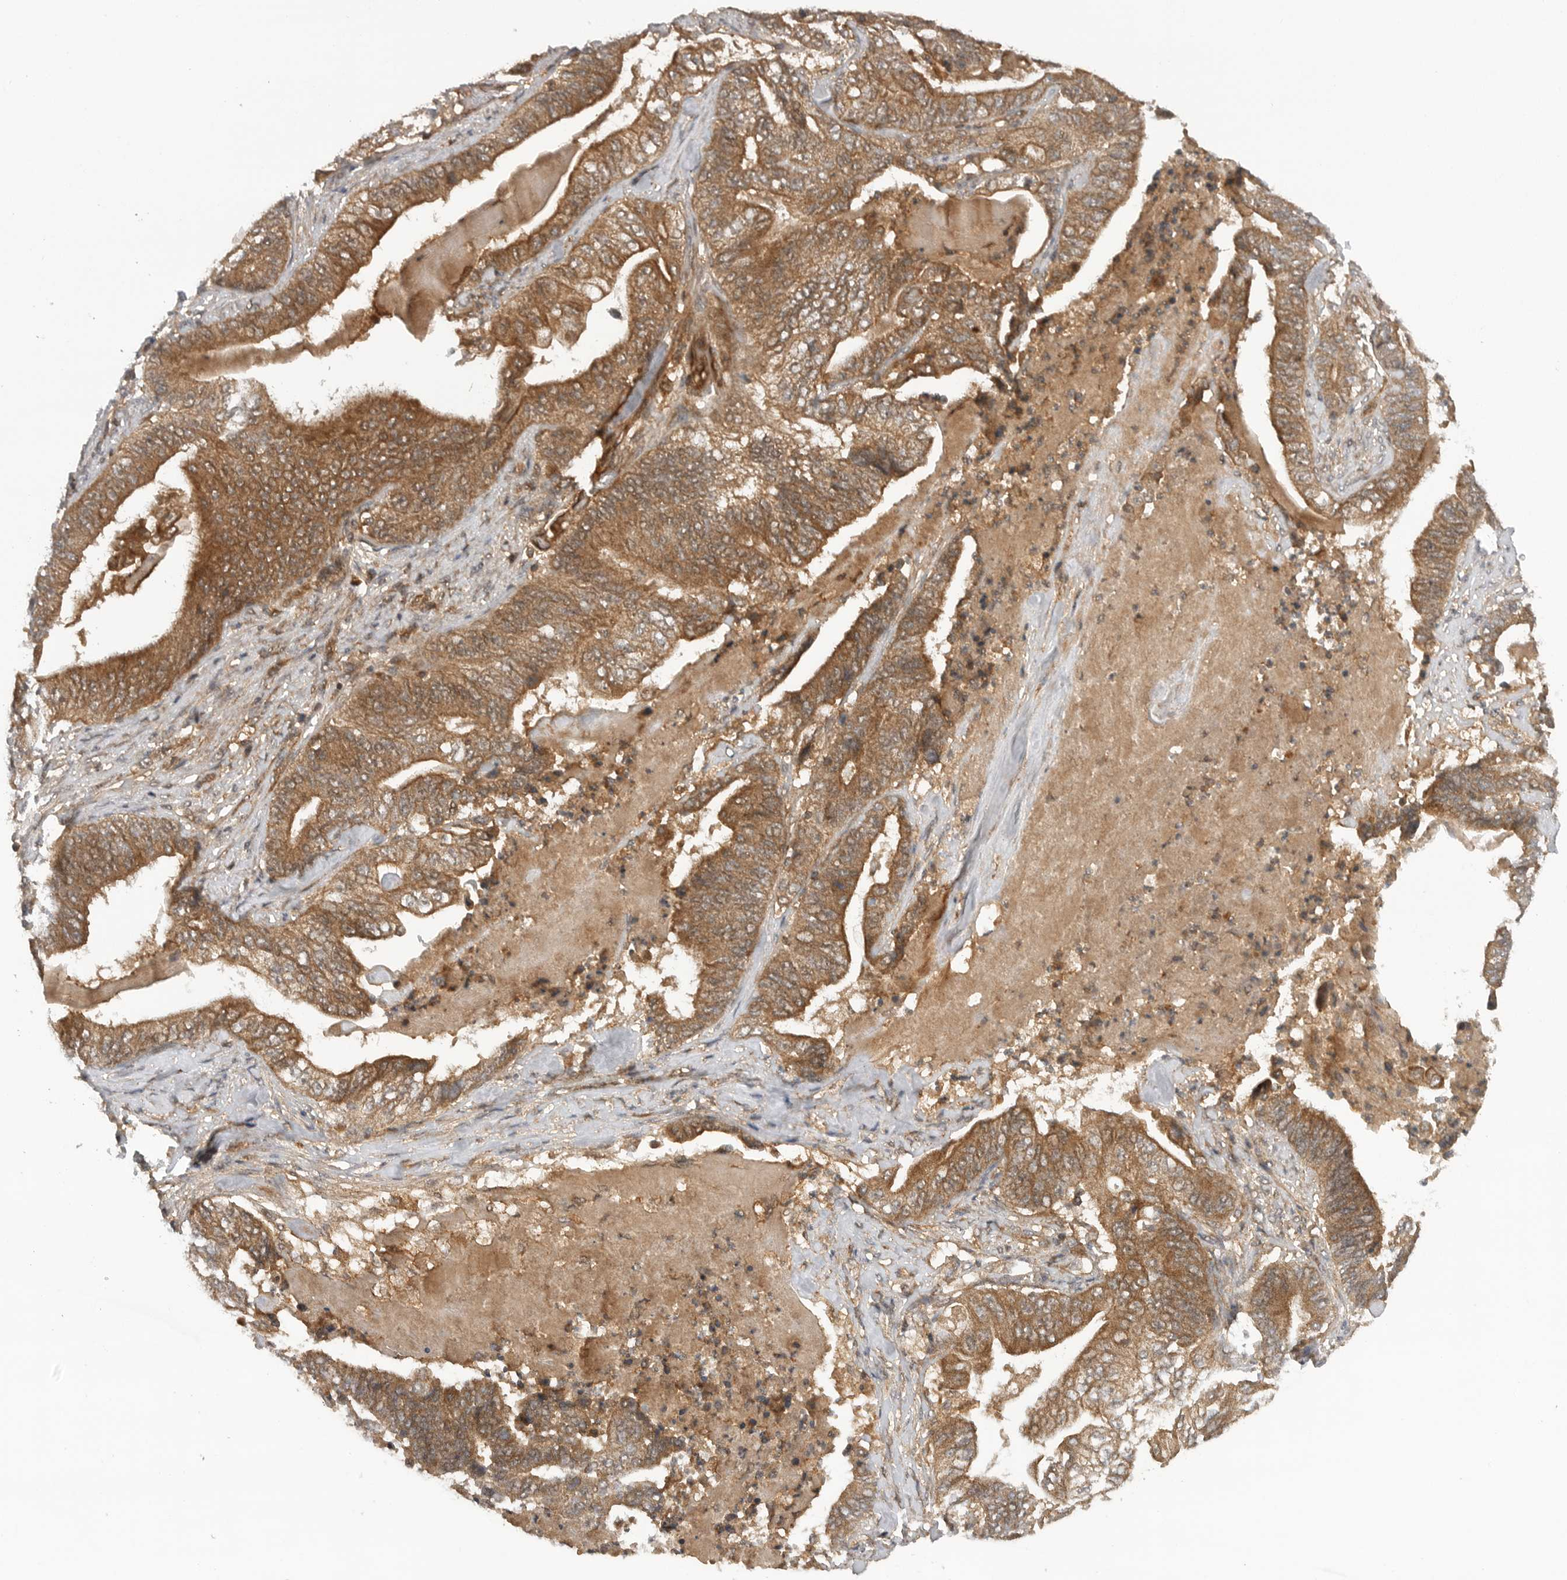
{"staining": {"intensity": "moderate", "quantity": ">75%", "location": "cytoplasmic/membranous"}, "tissue": "stomach cancer", "cell_type": "Tumor cells", "image_type": "cancer", "snomed": [{"axis": "morphology", "description": "Adenocarcinoma, NOS"}, {"axis": "topography", "description": "Stomach"}], "caption": "An image of stomach adenocarcinoma stained for a protein displays moderate cytoplasmic/membranous brown staining in tumor cells. Nuclei are stained in blue.", "gene": "PRDX4", "patient": {"sex": "female", "age": 73}}